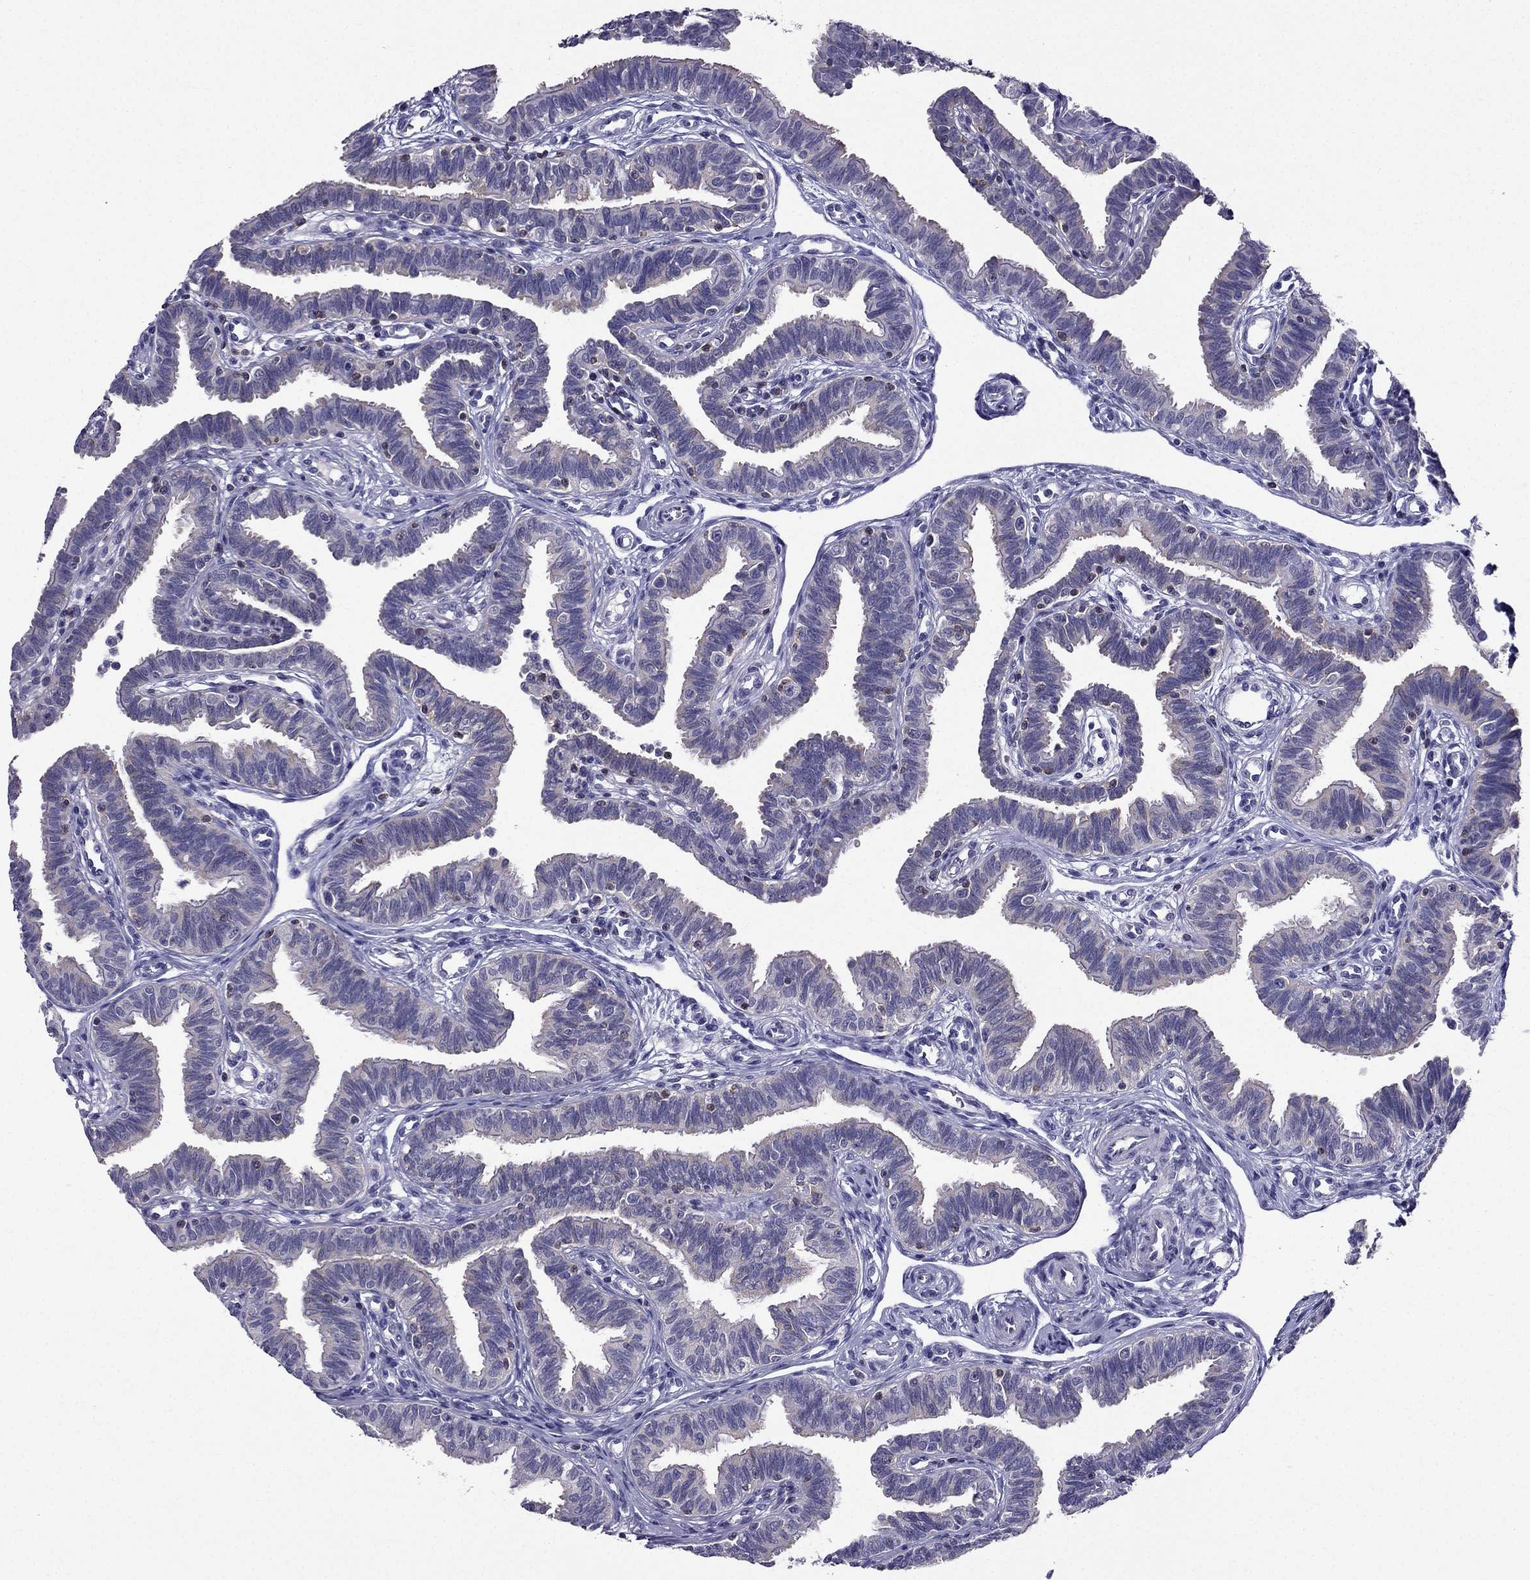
{"staining": {"intensity": "negative", "quantity": "none", "location": "none"}, "tissue": "fallopian tube", "cell_type": "Glandular cells", "image_type": "normal", "snomed": [{"axis": "morphology", "description": "Normal tissue, NOS"}, {"axis": "topography", "description": "Fallopian tube"}], "caption": "High power microscopy image of an IHC micrograph of unremarkable fallopian tube, revealing no significant expression in glandular cells.", "gene": "AAK1", "patient": {"sex": "female", "age": 36}}